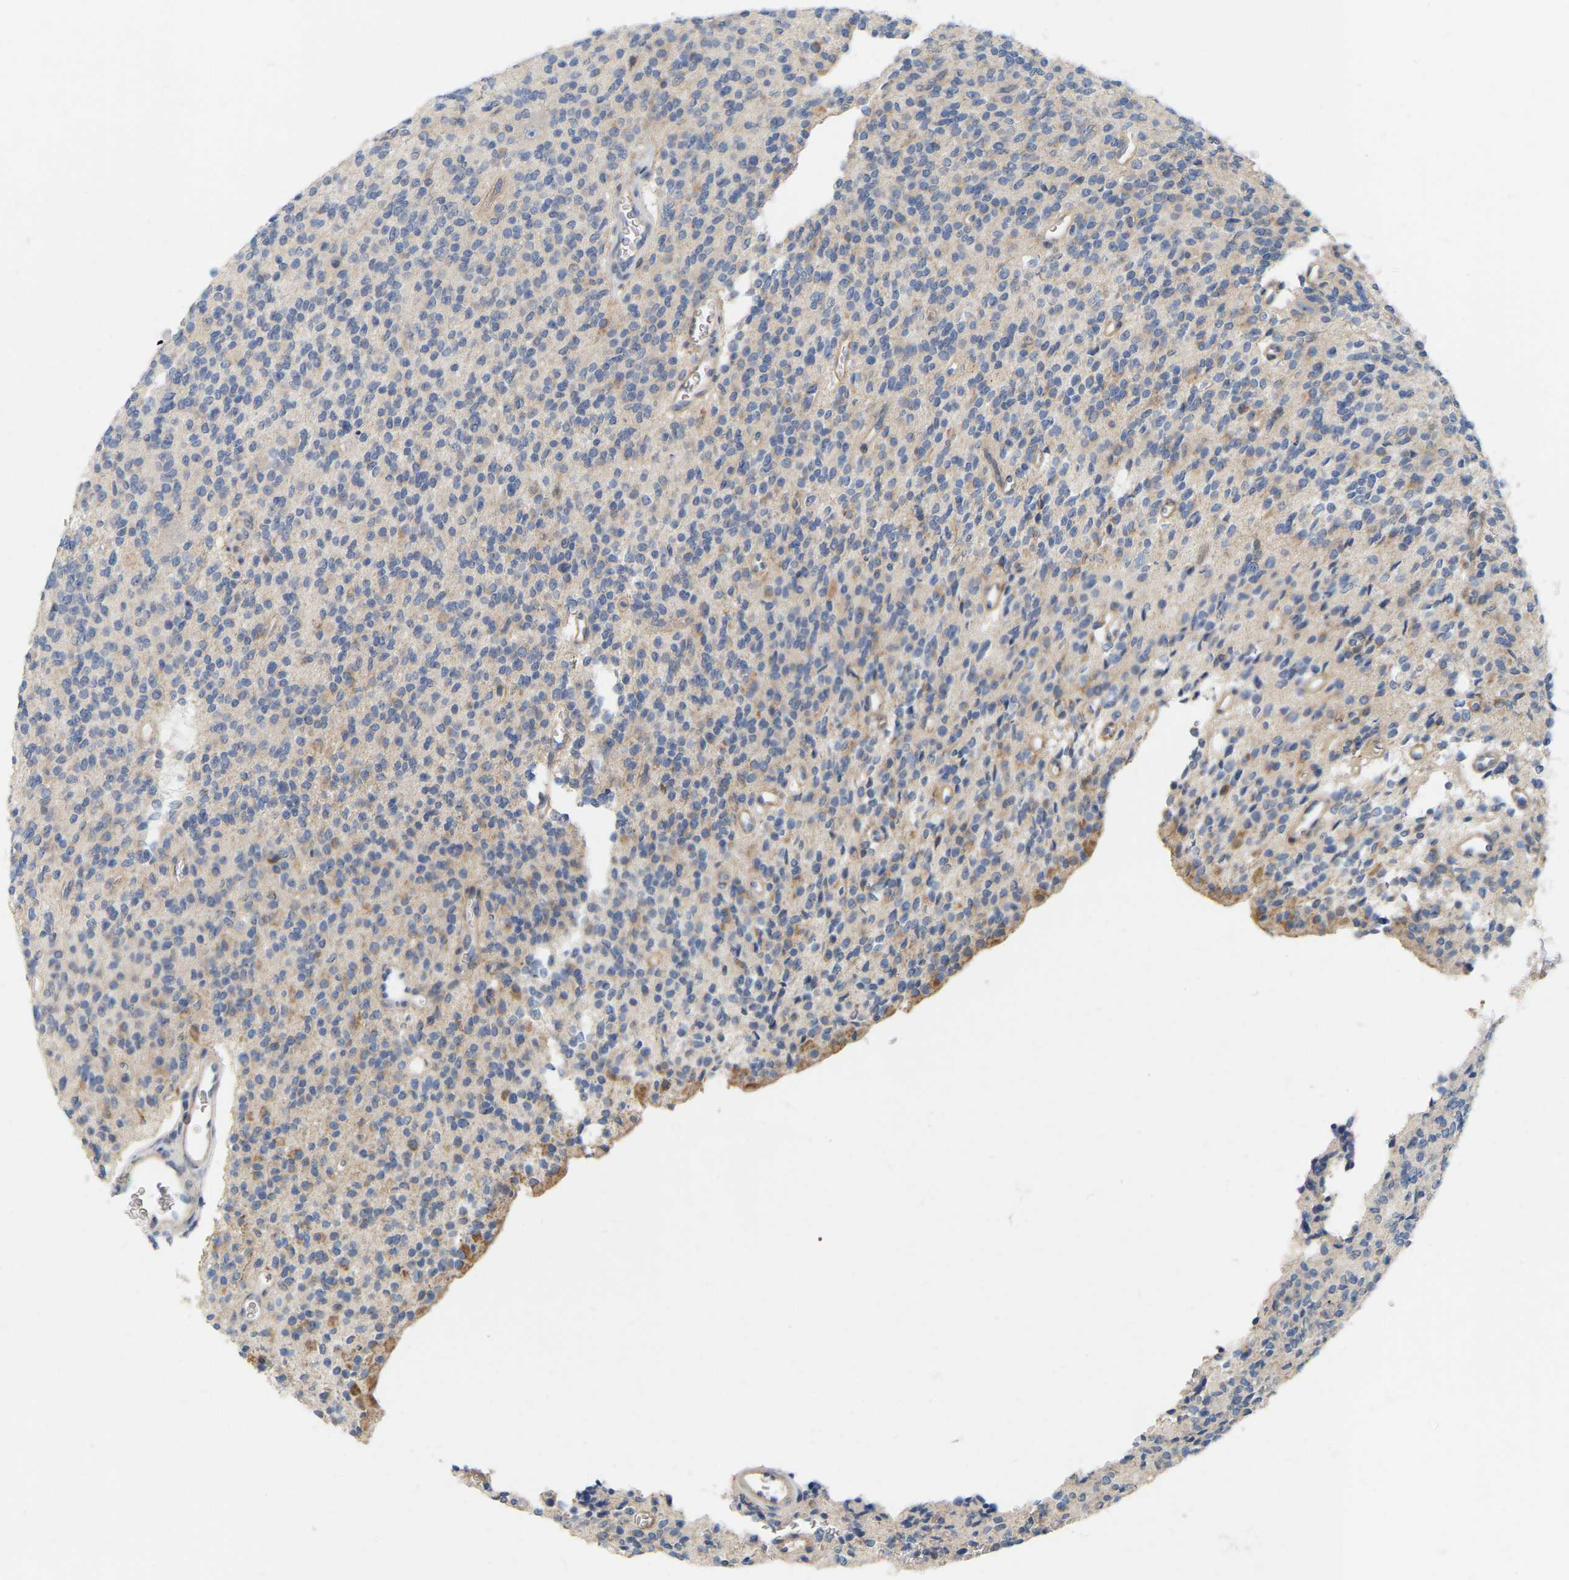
{"staining": {"intensity": "moderate", "quantity": "<25%", "location": "cytoplasmic/membranous"}, "tissue": "glioma", "cell_type": "Tumor cells", "image_type": "cancer", "snomed": [{"axis": "morphology", "description": "Glioma, malignant, High grade"}, {"axis": "topography", "description": "Brain"}], "caption": "An image of high-grade glioma (malignant) stained for a protein reveals moderate cytoplasmic/membranous brown staining in tumor cells.", "gene": "SSH1", "patient": {"sex": "male", "age": 34}}